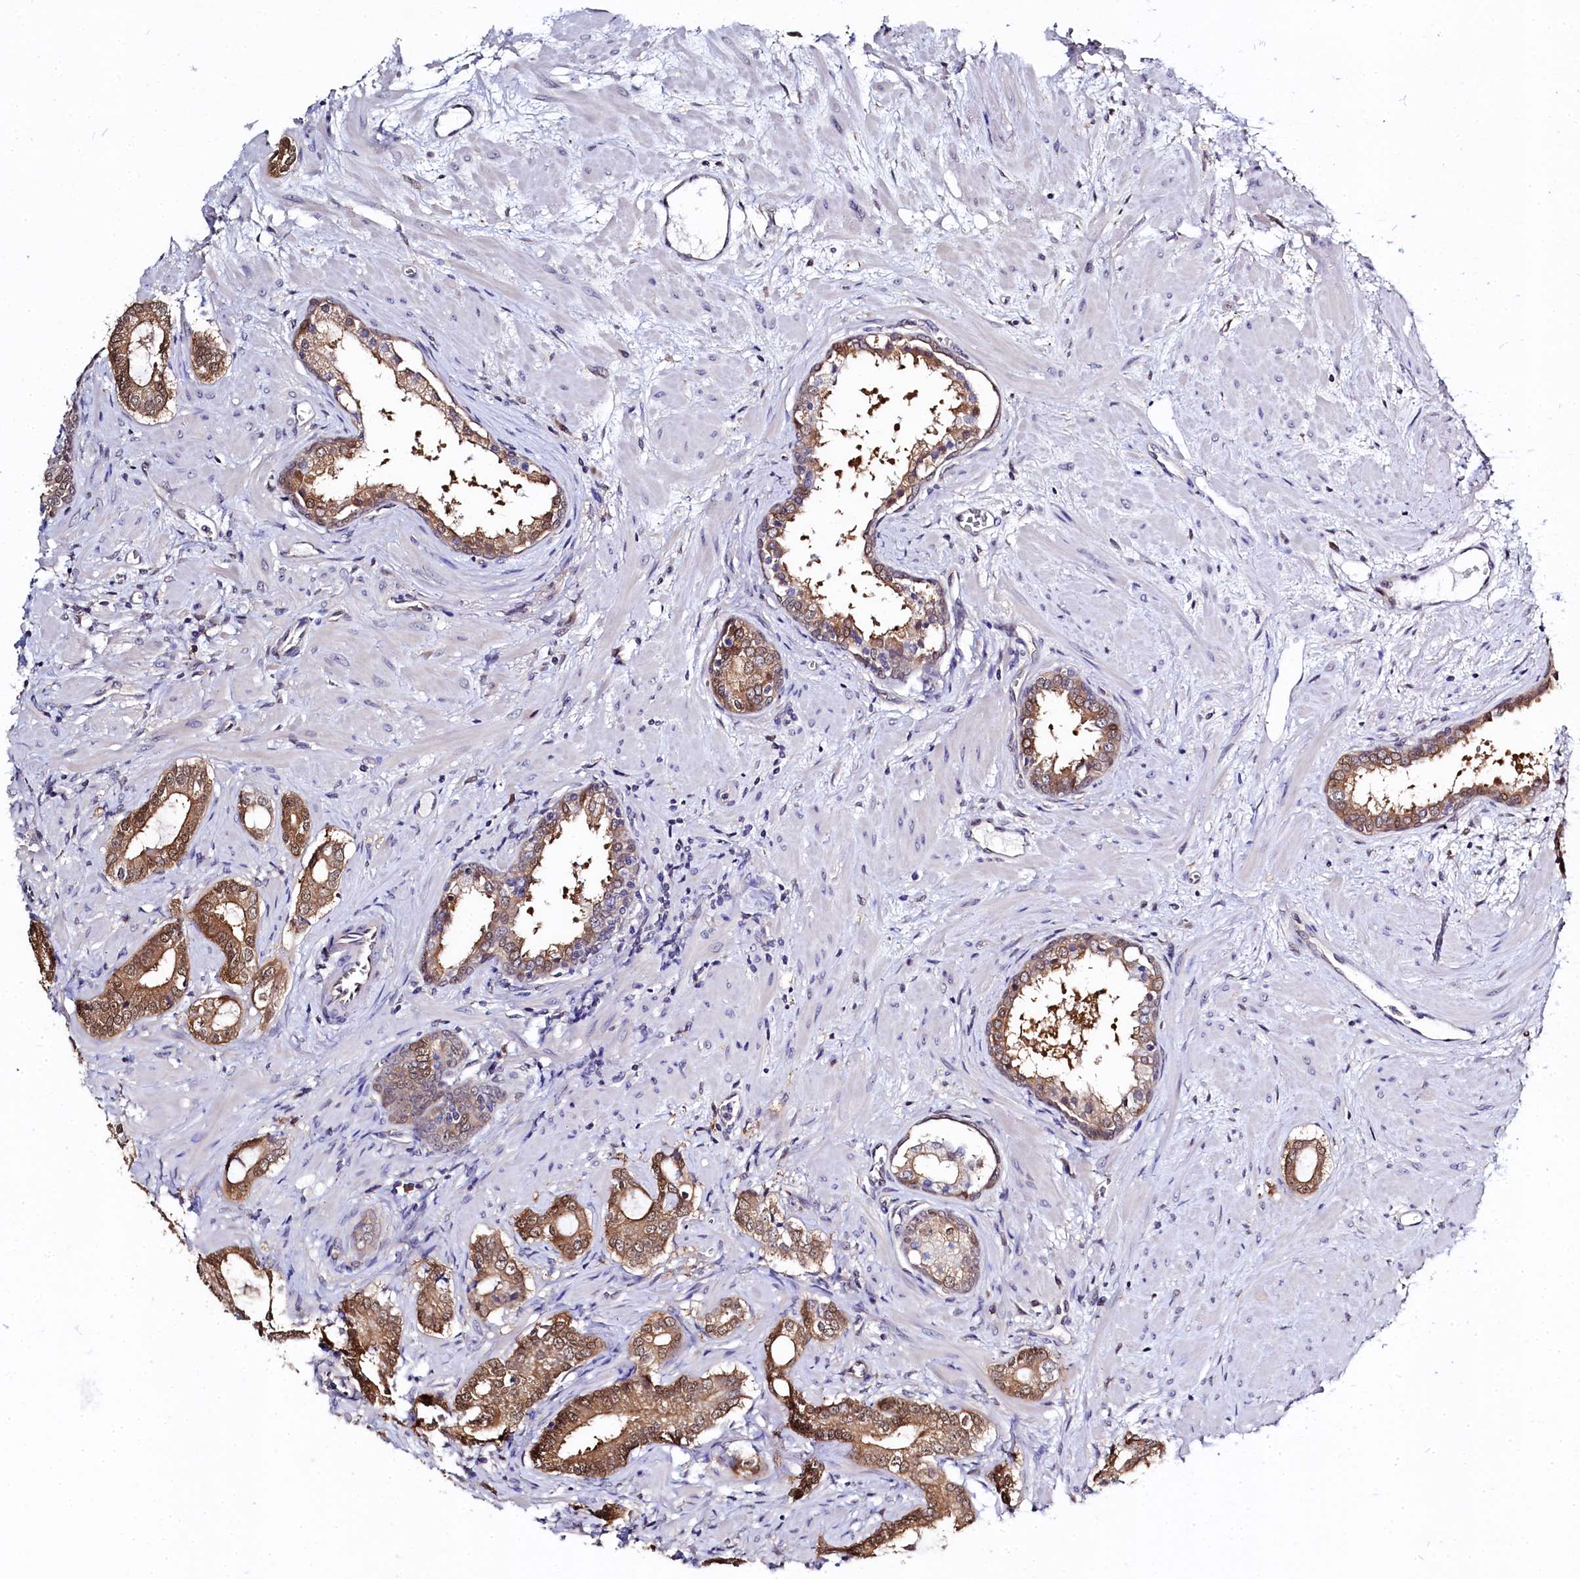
{"staining": {"intensity": "moderate", "quantity": ">75%", "location": "cytoplasmic/membranous,nuclear"}, "tissue": "prostate cancer", "cell_type": "Tumor cells", "image_type": "cancer", "snomed": [{"axis": "morphology", "description": "Adenocarcinoma, High grade"}, {"axis": "topography", "description": "Prostate"}], "caption": "Prostate cancer (adenocarcinoma (high-grade)) stained with a protein marker reveals moderate staining in tumor cells.", "gene": "C11orf54", "patient": {"sex": "male", "age": 64}}